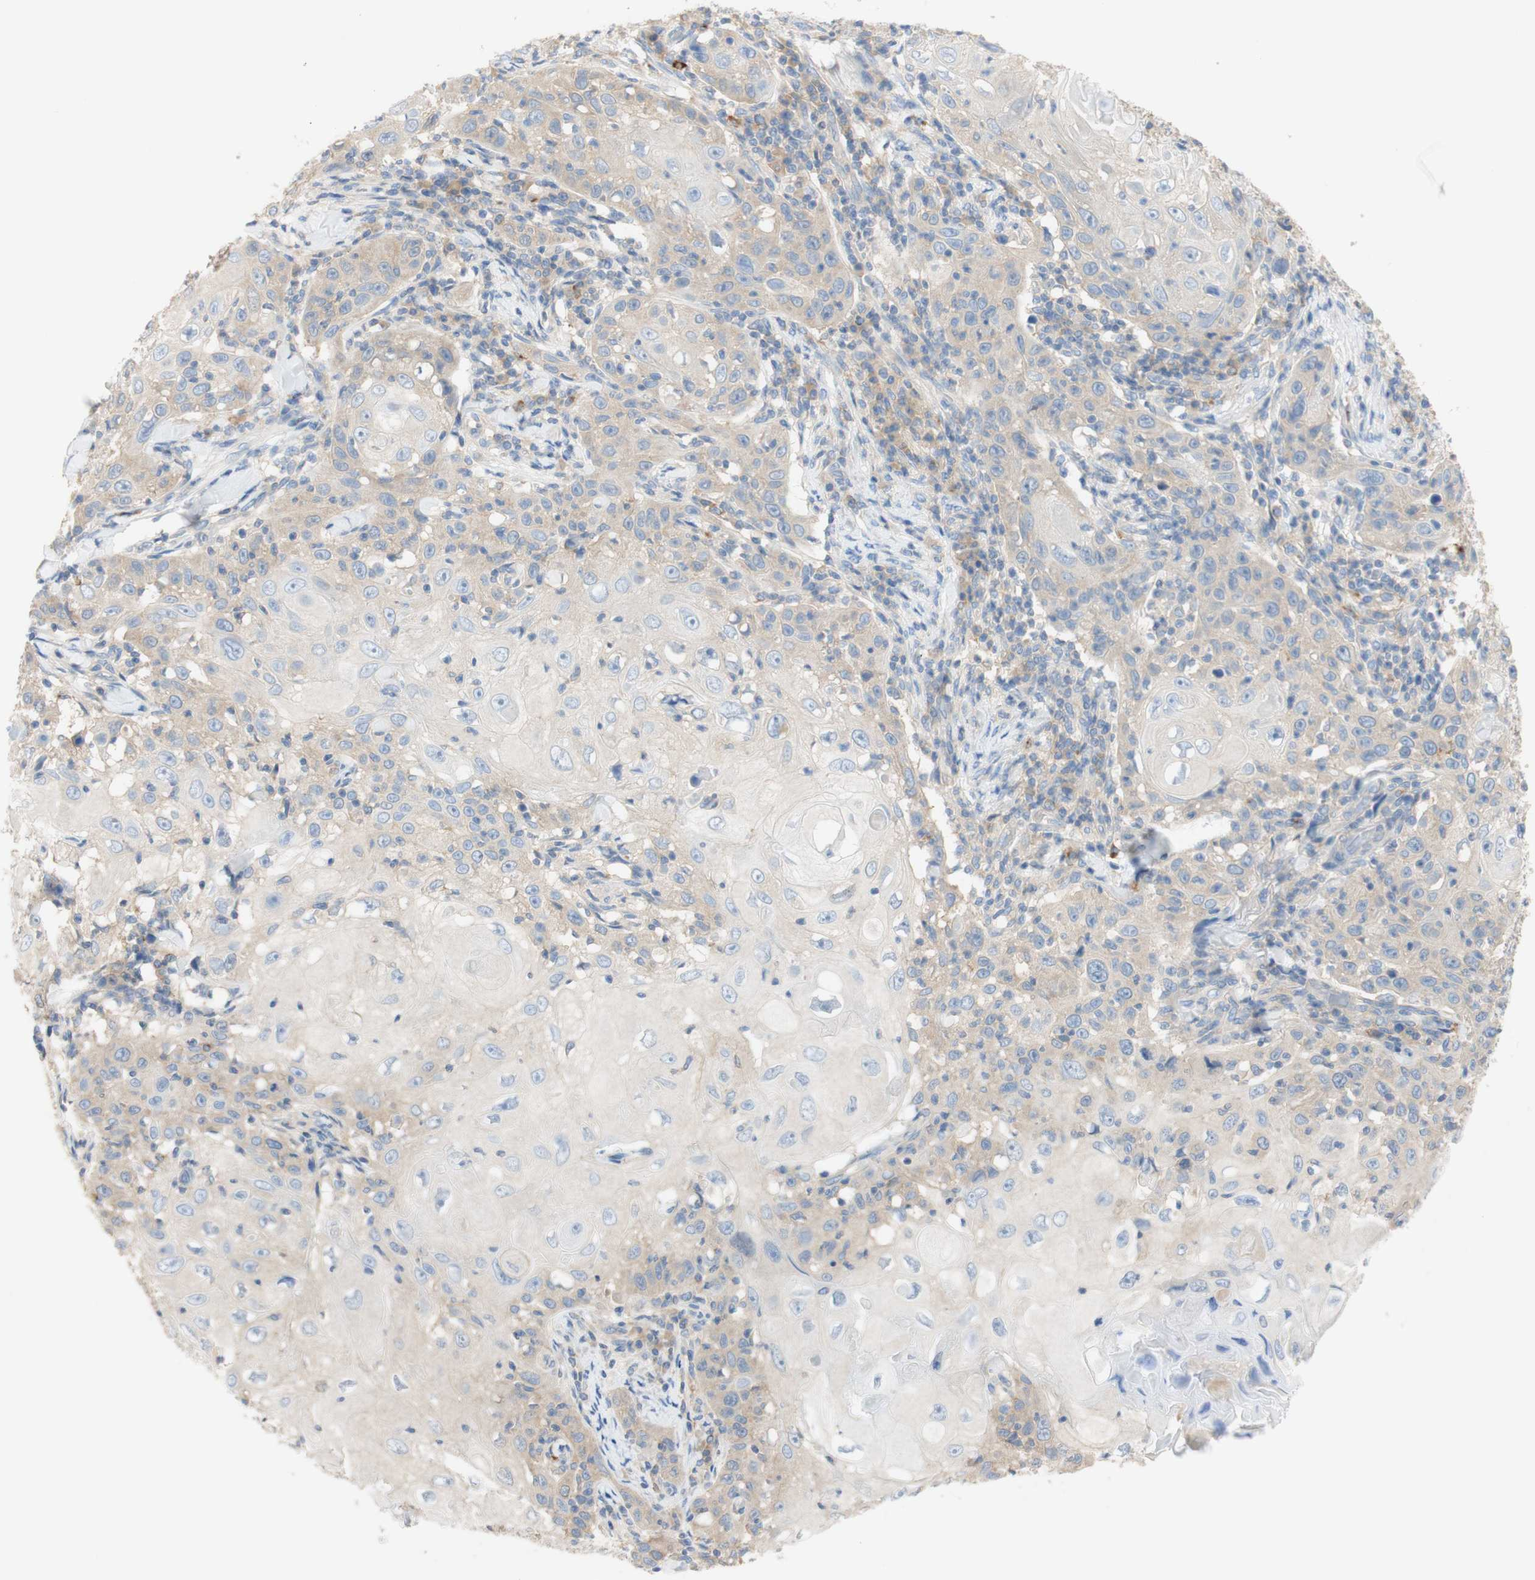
{"staining": {"intensity": "weak", "quantity": ">75%", "location": "cytoplasmic/membranous"}, "tissue": "skin cancer", "cell_type": "Tumor cells", "image_type": "cancer", "snomed": [{"axis": "morphology", "description": "Squamous cell carcinoma, NOS"}, {"axis": "topography", "description": "Skin"}], "caption": "Weak cytoplasmic/membranous staining is identified in approximately >75% of tumor cells in squamous cell carcinoma (skin).", "gene": "ATP2B1", "patient": {"sex": "female", "age": 88}}